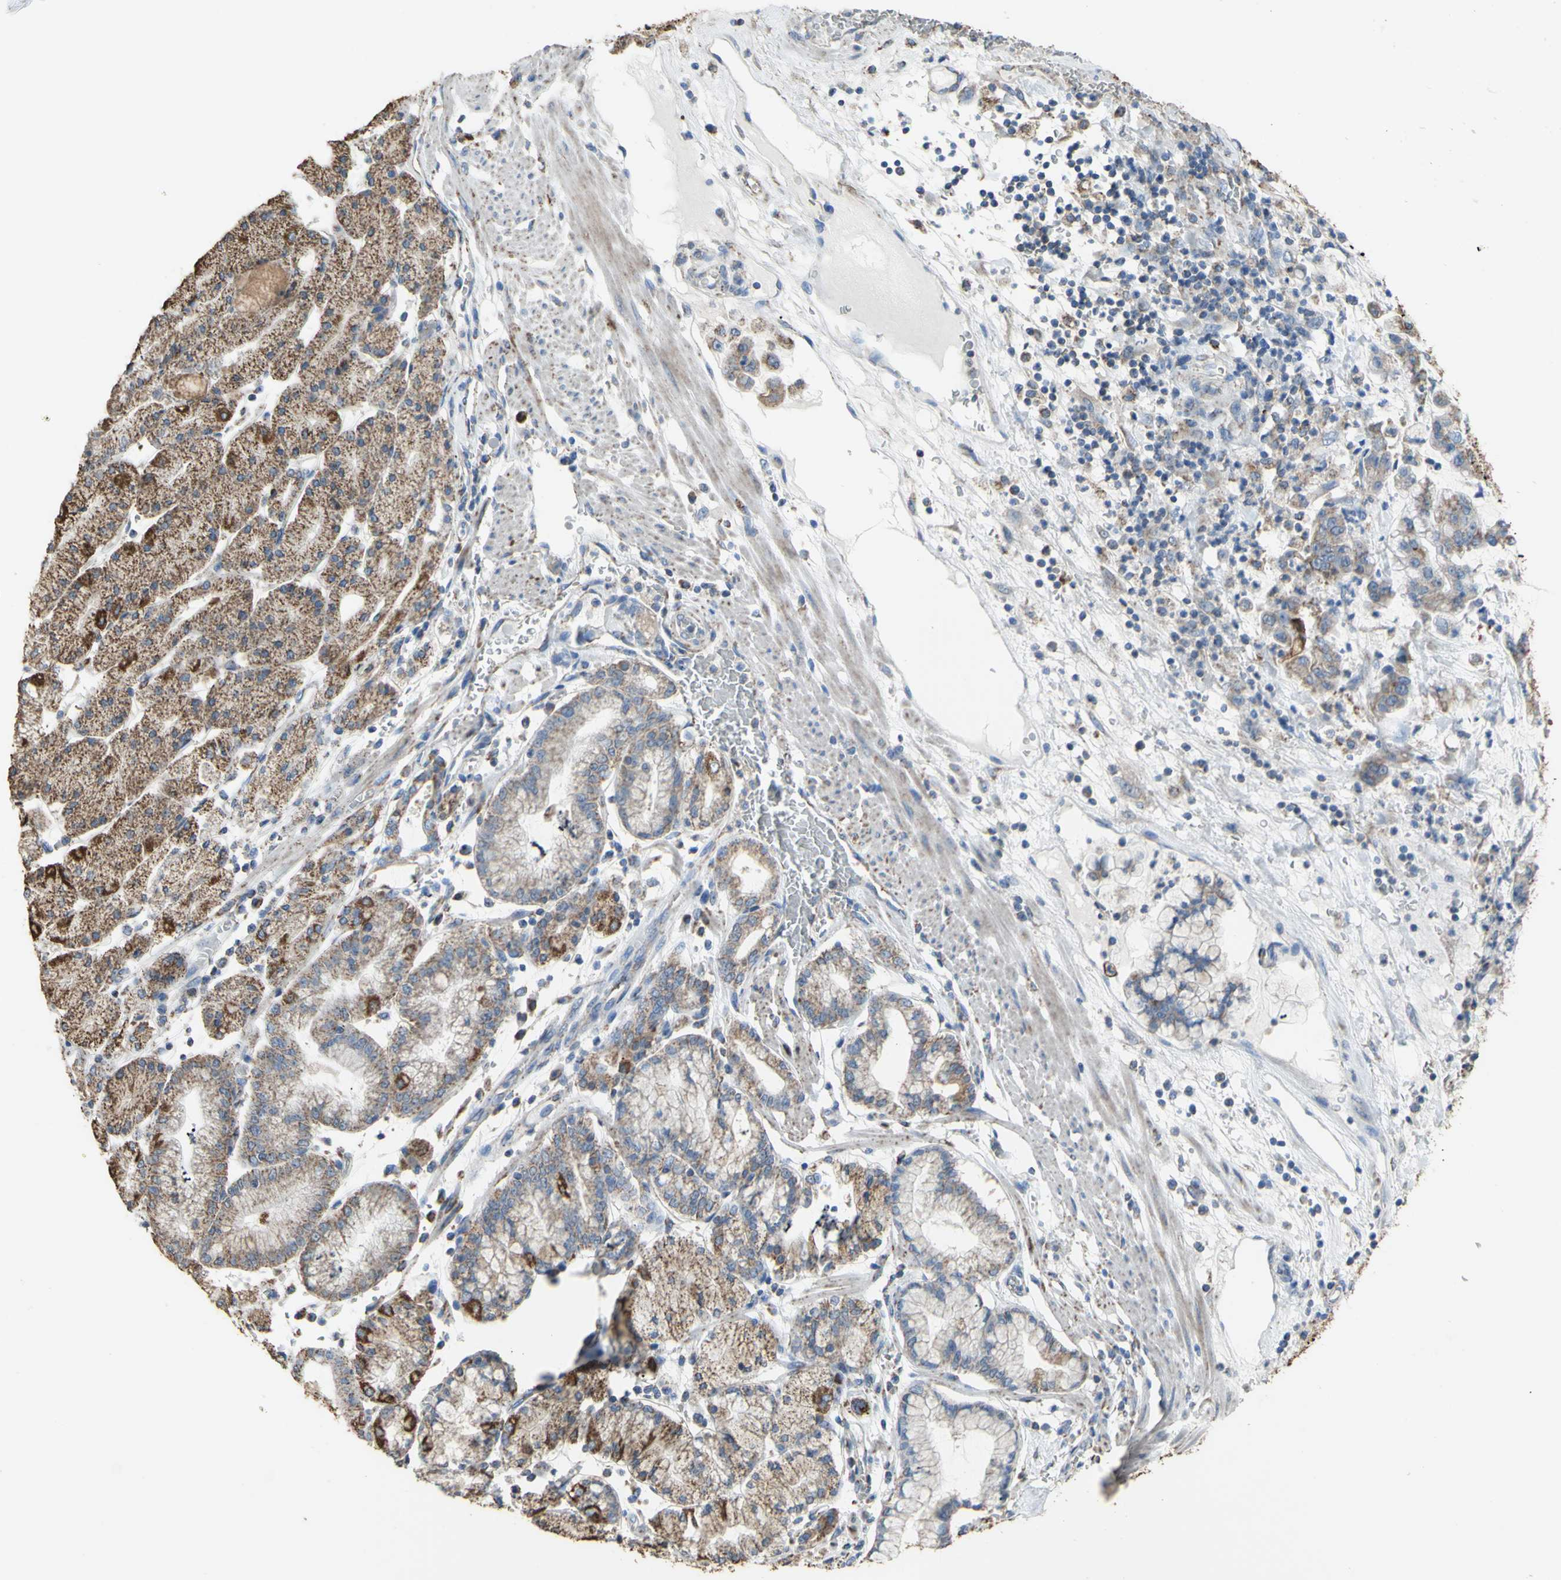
{"staining": {"intensity": "weak", "quantity": ">75%", "location": "cytoplasmic/membranous"}, "tissue": "stomach cancer", "cell_type": "Tumor cells", "image_type": "cancer", "snomed": [{"axis": "morphology", "description": "Normal tissue, NOS"}, {"axis": "morphology", "description": "Adenocarcinoma, NOS"}, {"axis": "topography", "description": "Stomach, upper"}, {"axis": "topography", "description": "Stomach"}], "caption": "Weak cytoplasmic/membranous expression for a protein is present in approximately >75% of tumor cells of stomach cancer using immunohistochemistry (IHC).", "gene": "CMKLR2", "patient": {"sex": "male", "age": 76}}